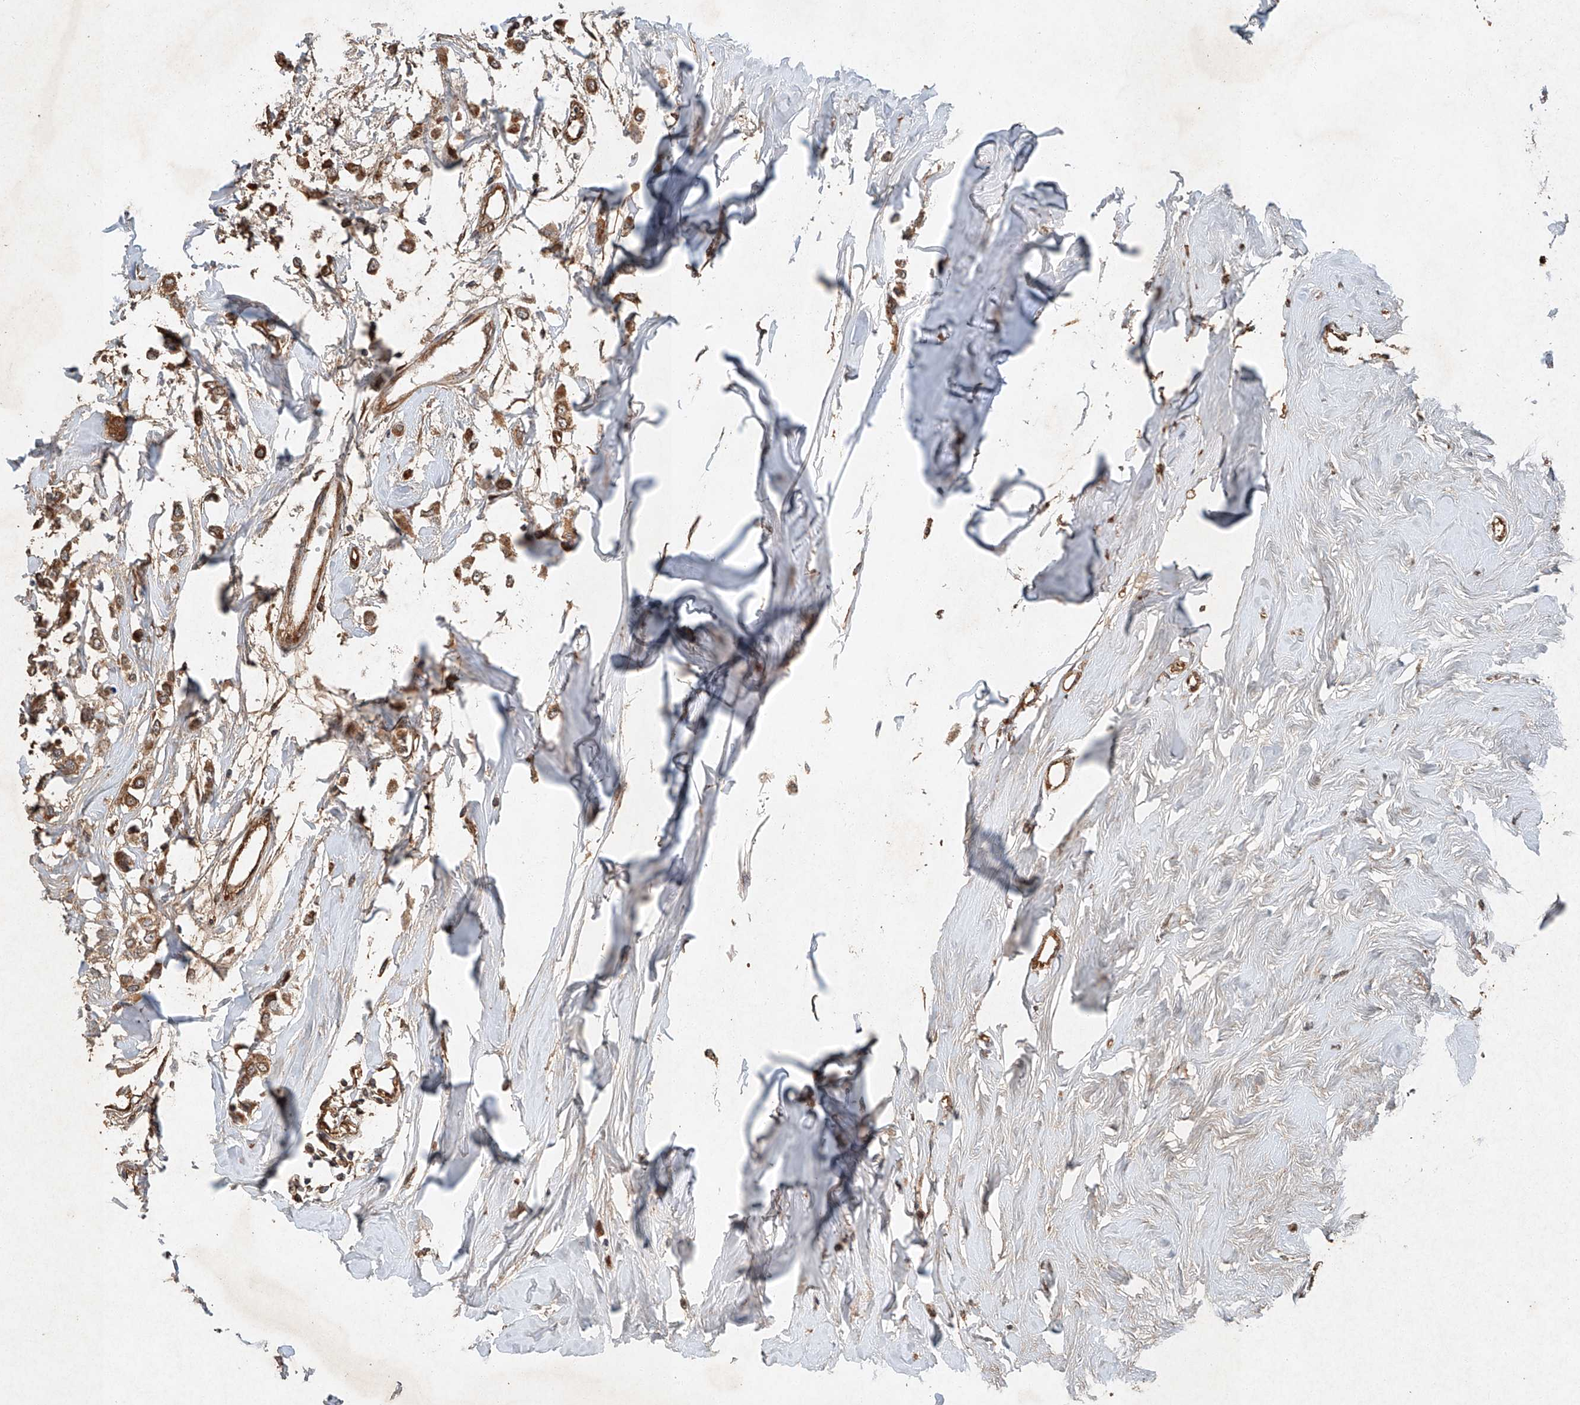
{"staining": {"intensity": "moderate", "quantity": ">75%", "location": "cytoplasmic/membranous"}, "tissue": "breast cancer", "cell_type": "Tumor cells", "image_type": "cancer", "snomed": [{"axis": "morphology", "description": "Lobular carcinoma"}, {"axis": "topography", "description": "Breast"}], "caption": "IHC micrograph of human breast lobular carcinoma stained for a protein (brown), which reveals medium levels of moderate cytoplasmic/membranous expression in approximately >75% of tumor cells.", "gene": "STK3", "patient": {"sex": "female", "age": 51}}